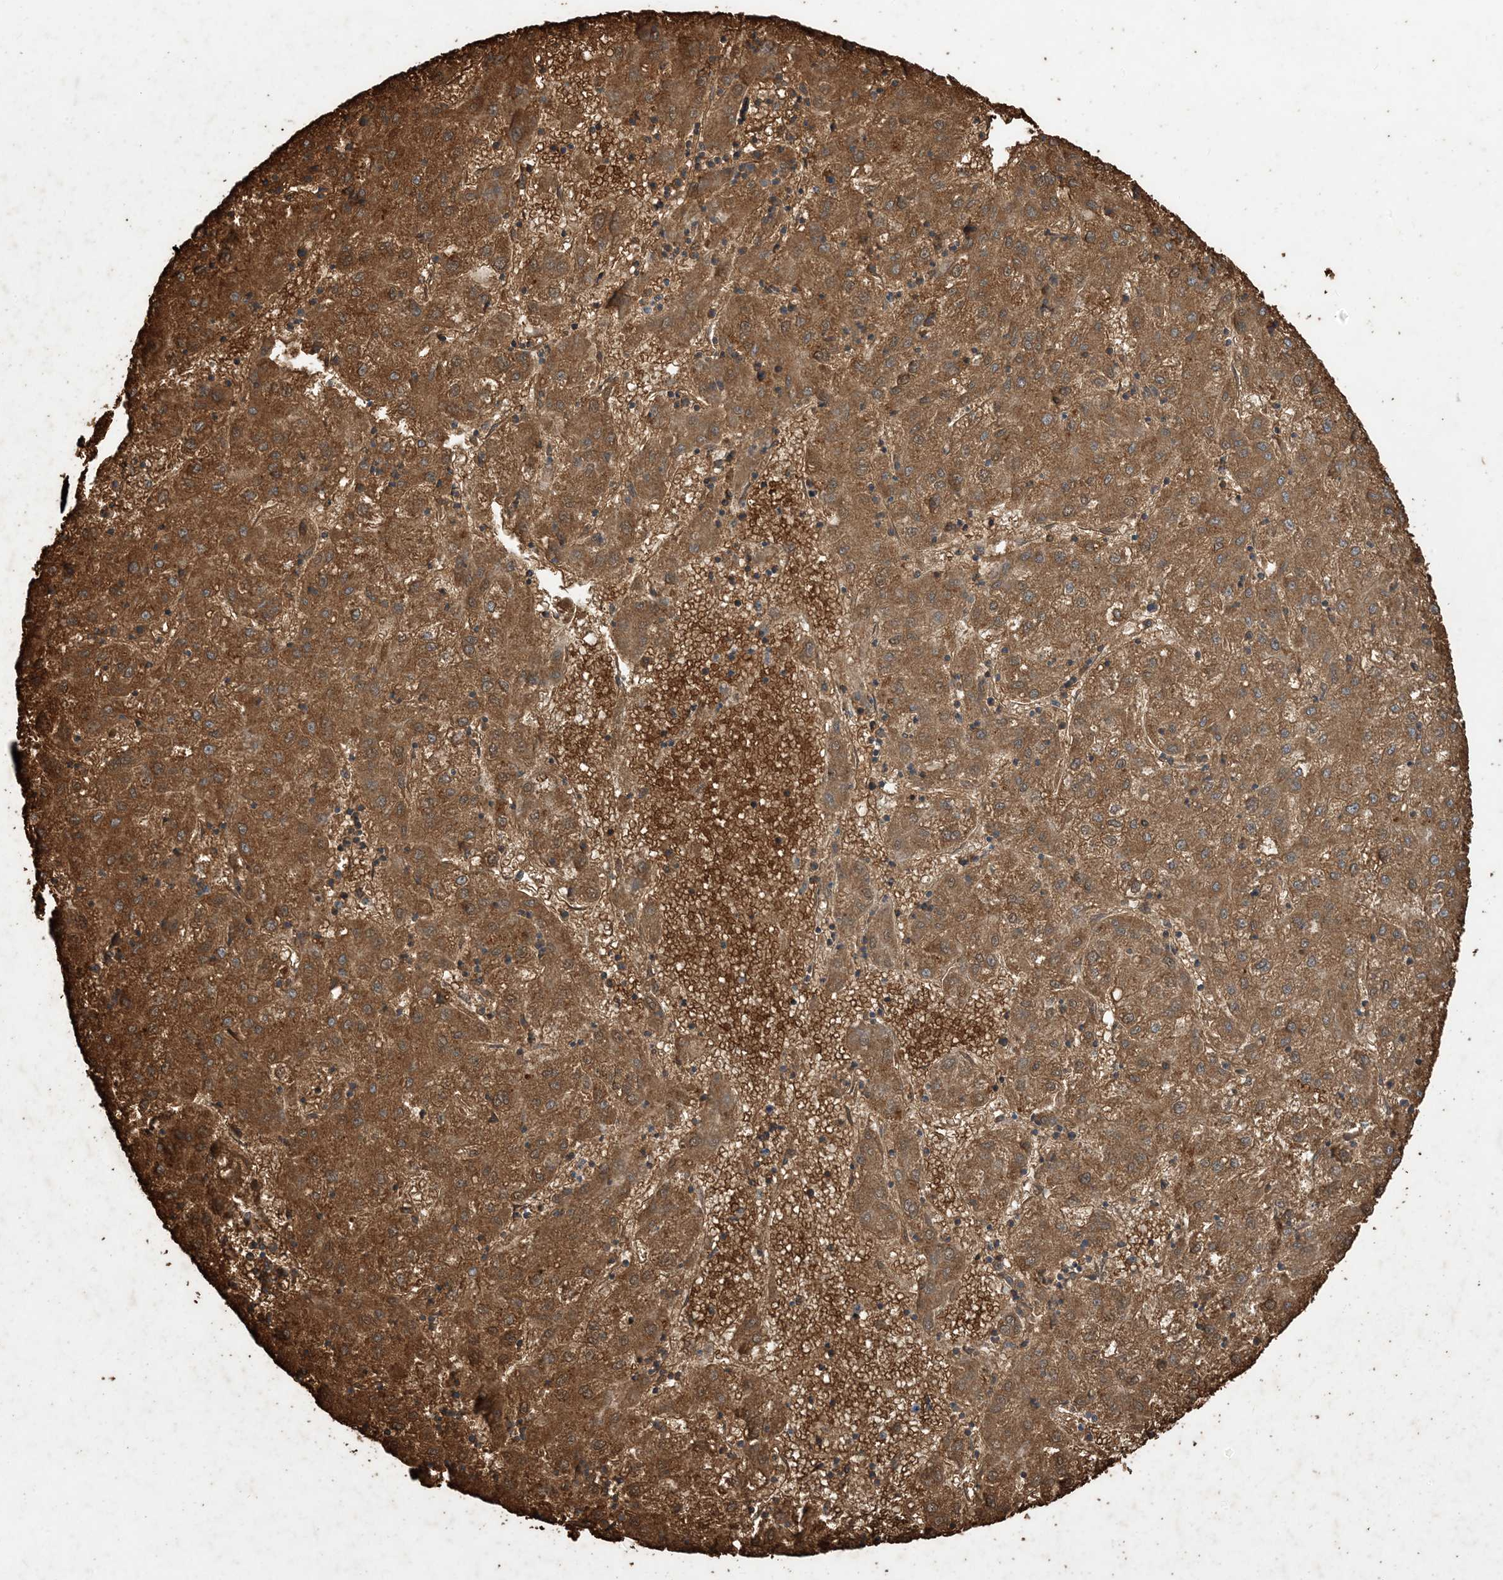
{"staining": {"intensity": "strong", "quantity": ">75%", "location": "cytoplasmic/membranous"}, "tissue": "liver cancer", "cell_type": "Tumor cells", "image_type": "cancer", "snomed": [{"axis": "morphology", "description": "Carcinoma, Hepatocellular, NOS"}, {"axis": "topography", "description": "Liver"}], "caption": "Approximately >75% of tumor cells in human liver cancer display strong cytoplasmic/membranous protein expression as visualized by brown immunohistochemical staining.", "gene": "HPS4", "patient": {"sex": "male", "age": 72}}